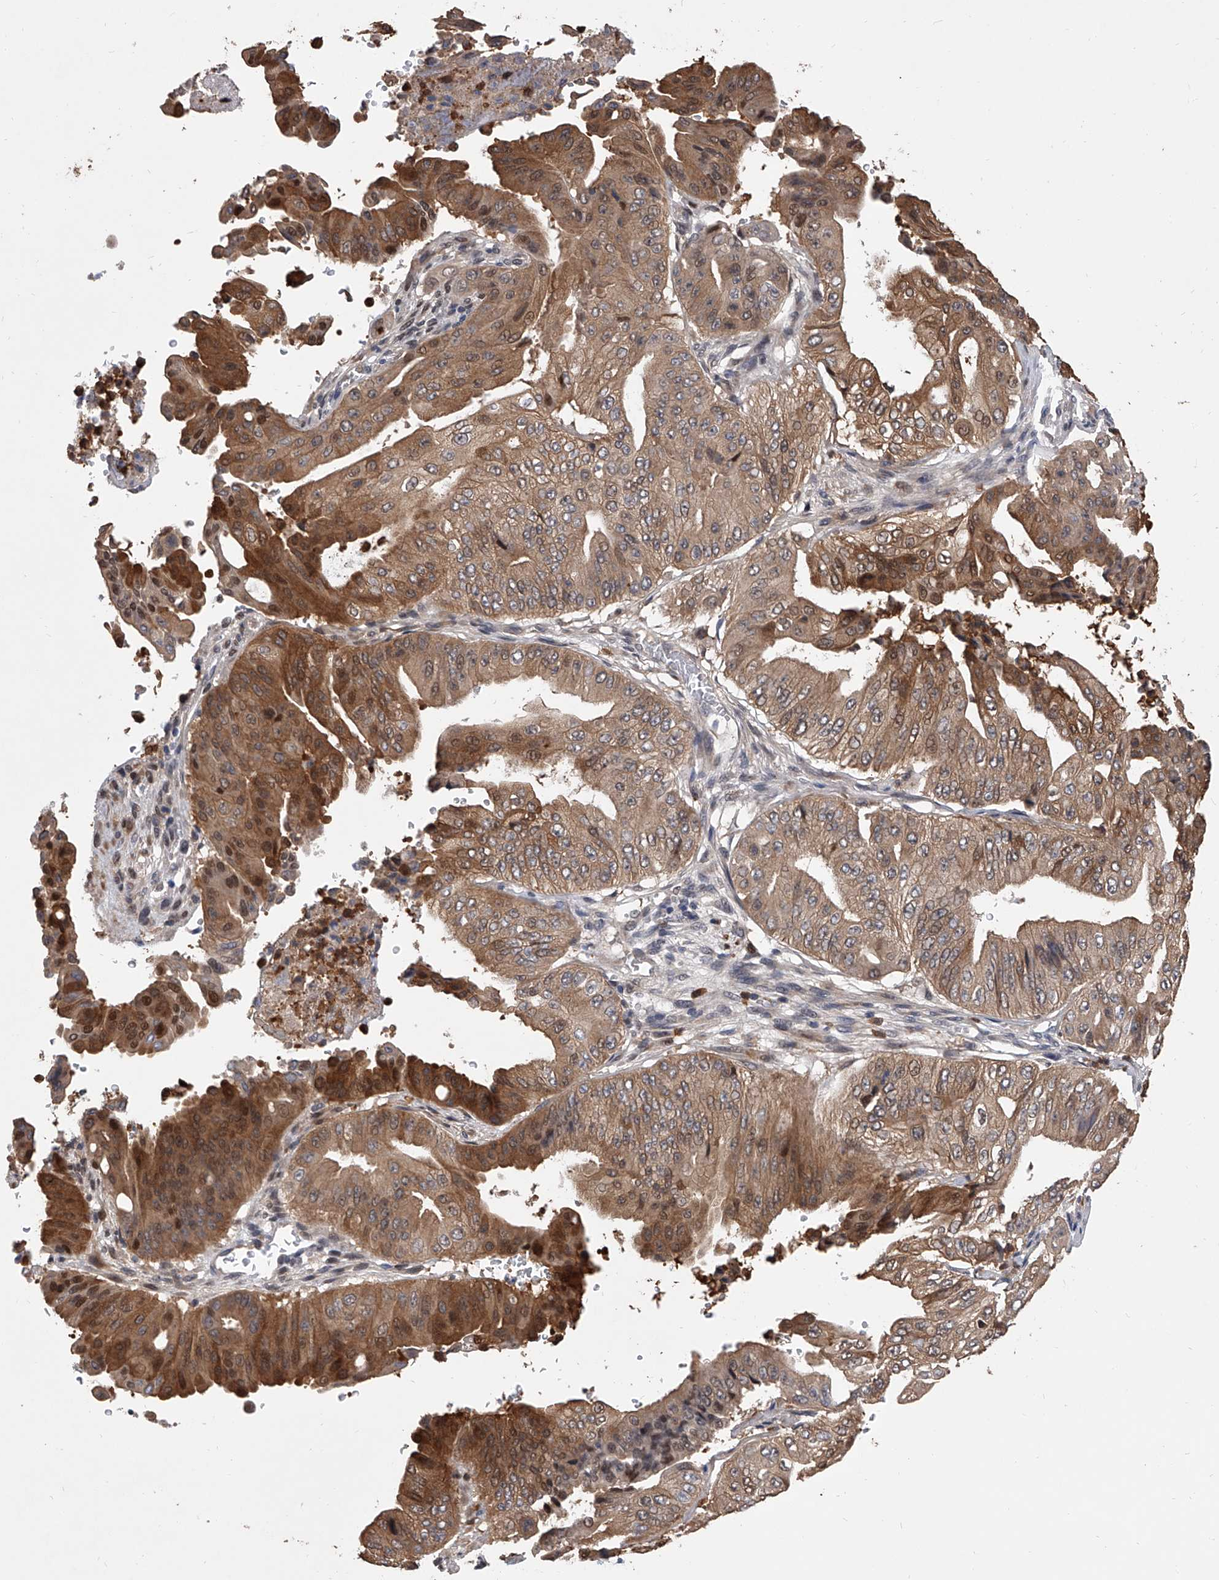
{"staining": {"intensity": "moderate", "quantity": ">75%", "location": "cytoplasmic/membranous,nuclear"}, "tissue": "pancreatic cancer", "cell_type": "Tumor cells", "image_type": "cancer", "snomed": [{"axis": "morphology", "description": "Adenocarcinoma, NOS"}, {"axis": "topography", "description": "Pancreas"}], "caption": "Pancreatic adenocarcinoma tissue displays moderate cytoplasmic/membranous and nuclear positivity in approximately >75% of tumor cells, visualized by immunohistochemistry.", "gene": "BHLHE23", "patient": {"sex": "female", "age": 77}}